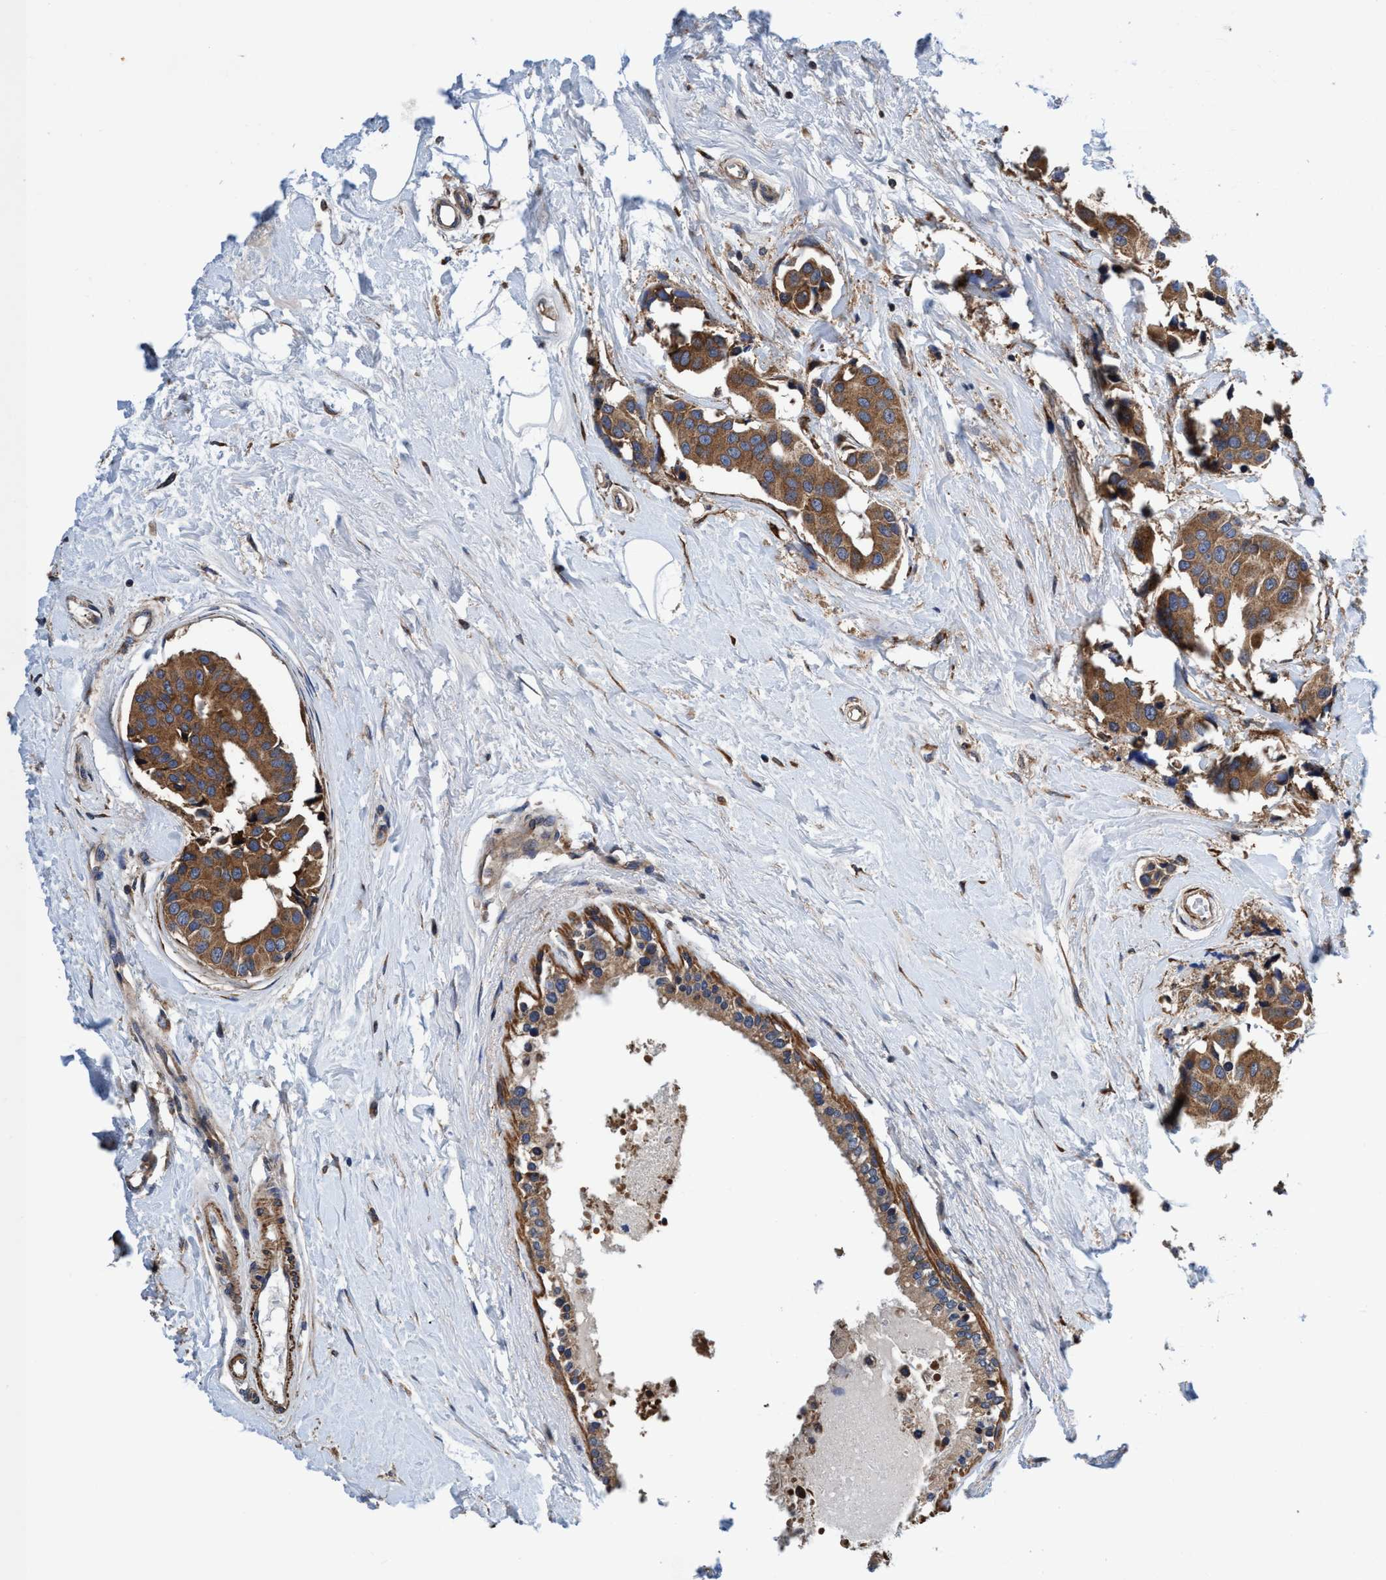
{"staining": {"intensity": "moderate", "quantity": ">75%", "location": "cytoplasmic/membranous"}, "tissue": "breast cancer", "cell_type": "Tumor cells", "image_type": "cancer", "snomed": [{"axis": "morphology", "description": "Normal tissue, NOS"}, {"axis": "morphology", "description": "Duct carcinoma"}, {"axis": "topography", "description": "Breast"}], "caption": "A micrograph of breast cancer stained for a protein displays moderate cytoplasmic/membranous brown staining in tumor cells.", "gene": "CALCOCO2", "patient": {"sex": "female", "age": 39}}